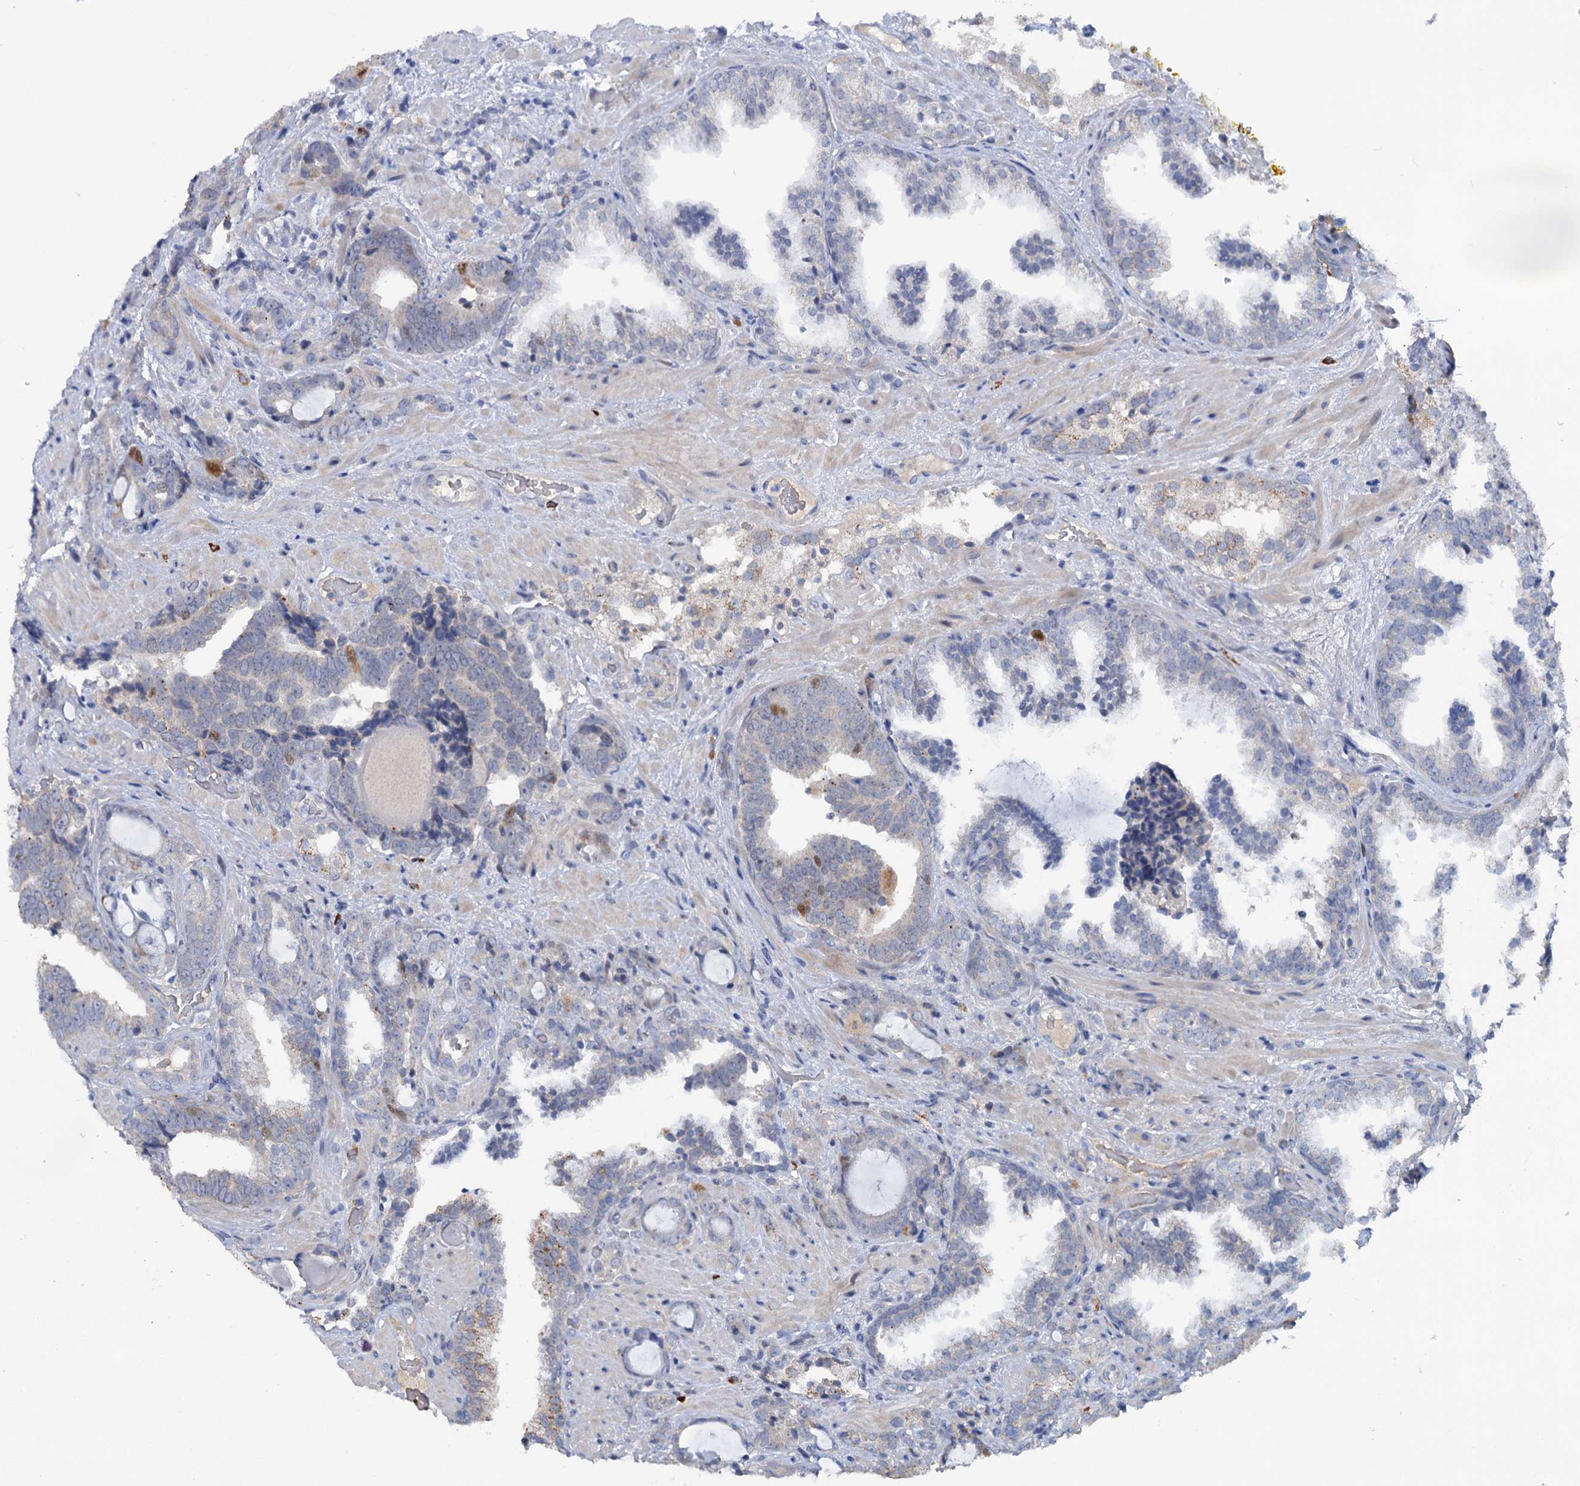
{"staining": {"intensity": "weak", "quantity": "<25%", "location": "cytoplasmic/membranous"}, "tissue": "prostate cancer", "cell_type": "Tumor cells", "image_type": "cancer", "snomed": [{"axis": "morphology", "description": "Adenocarcinoma, High grade"}, {"axis": "topography", "description": "Prostate and seminal vesicle, NOS"}], "caption": "Tumor cells are negative for brown protein staining in prostate cancer (adenocarcinoma (high-grade)).", "gene": "FAM111B", "patient": {"sex": "male", "age": 67}}